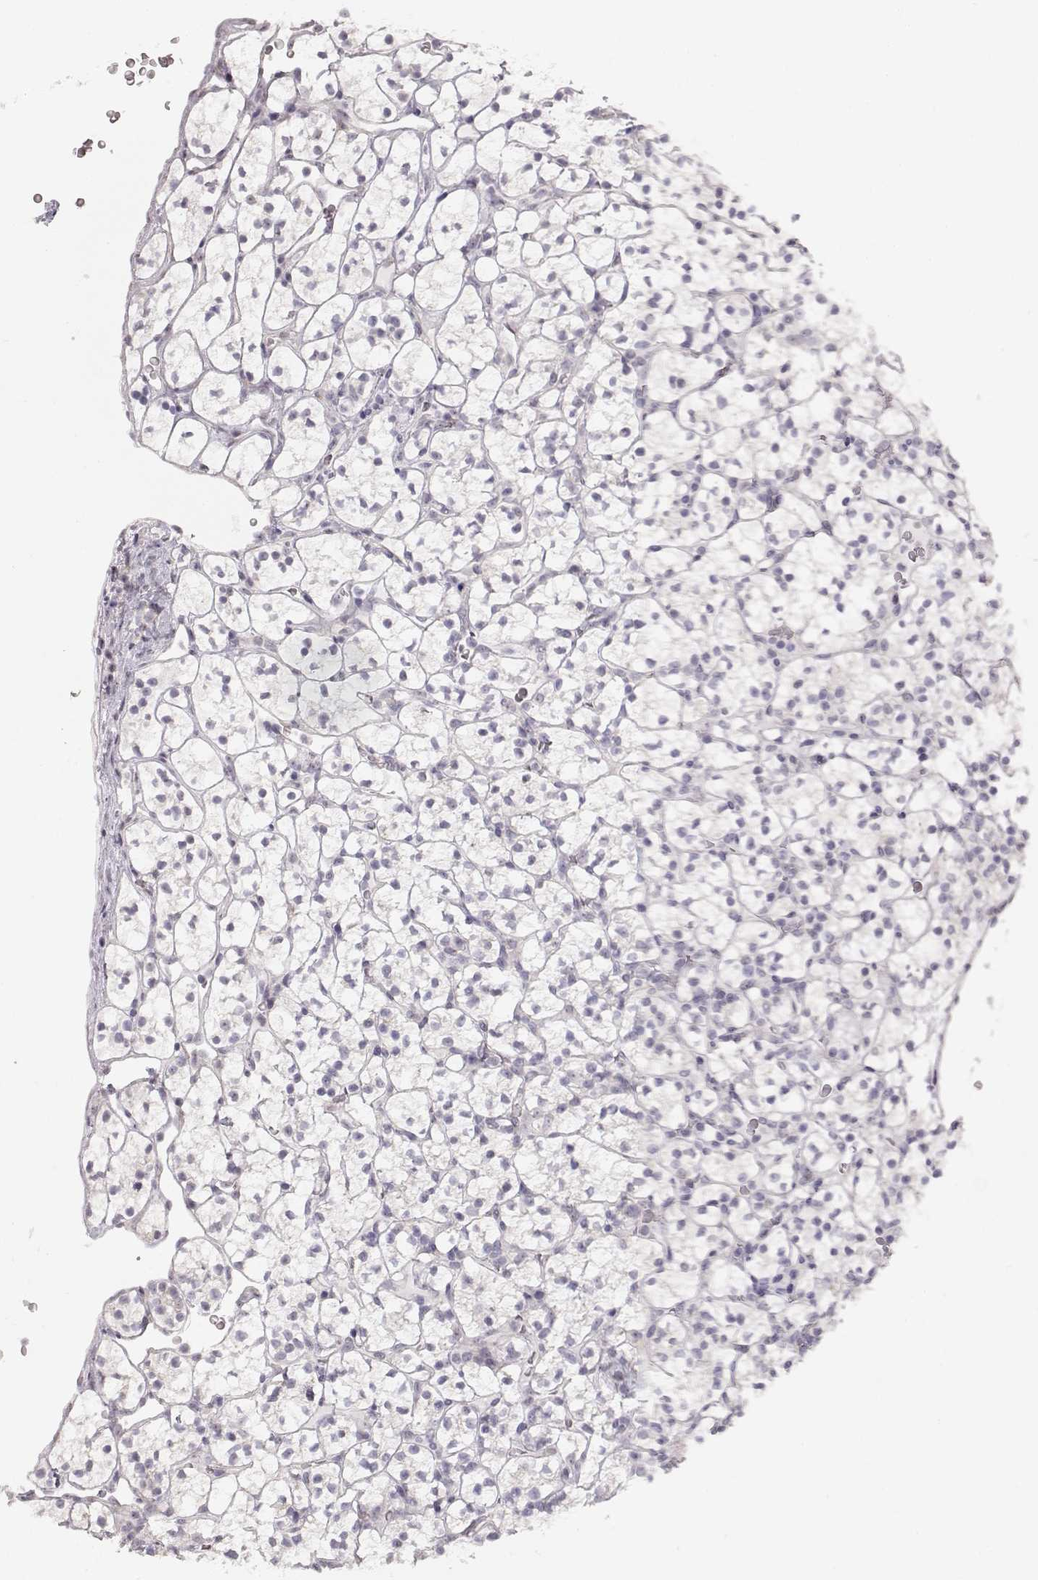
{"staining": {"intensity": "negative", "quantity": "none", "location": "none"}, "tissue": "renal cancer", "cell_type": "Tumor cells", "image_type": "cancer", "snomed": [{"axis": "morphology", "description": "Adenocarcinoma, NOS"}, {"axis": "topography", "description": "Kidney"}], "caption": "Image shows no significant protein staining in tumor cells of renal adenocarcinoma.", "gene": "FAM205A", "patient": {"sex": "female", "age": 89}}